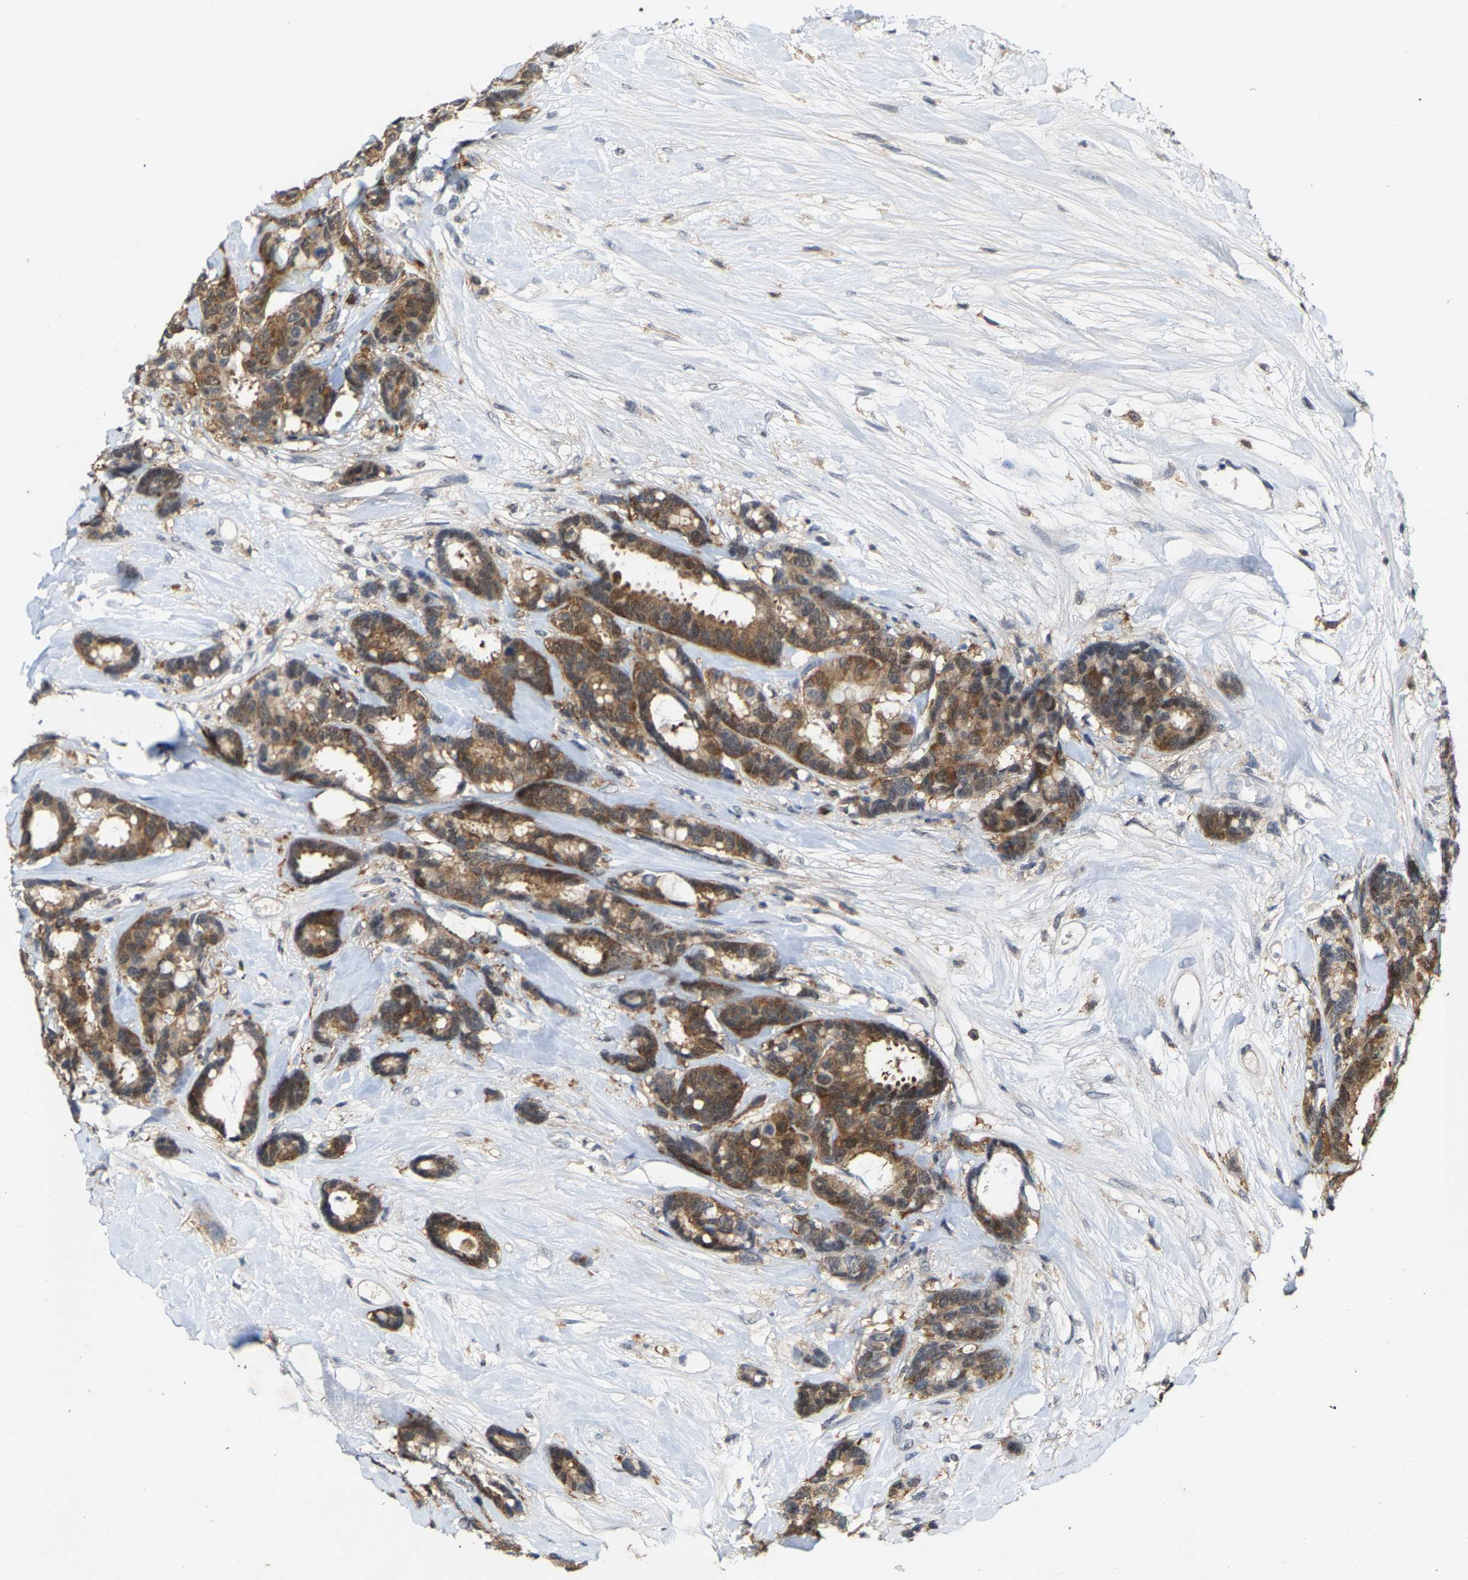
{"staining": {"intensity": "moderate", "quantity": ">75%", "location": "cytoplasmic/membranous"}, "tissue": "breast cancer", "cell_type": "Tumor cells", "image_type": "cancer", "snomed": [{"axis": "morphology", "description": "Duct carcinoma"}, {"axis": "topography", "description": "Breast"}], "caption": "This is an image of IHC staining of breast infiltrating ductal carcinoma, which shows moderate expression in the cytoplasmic/membranous of tumor cells.", "gene": "FGD3", "patient": {"sex": "female", "age": 87}}